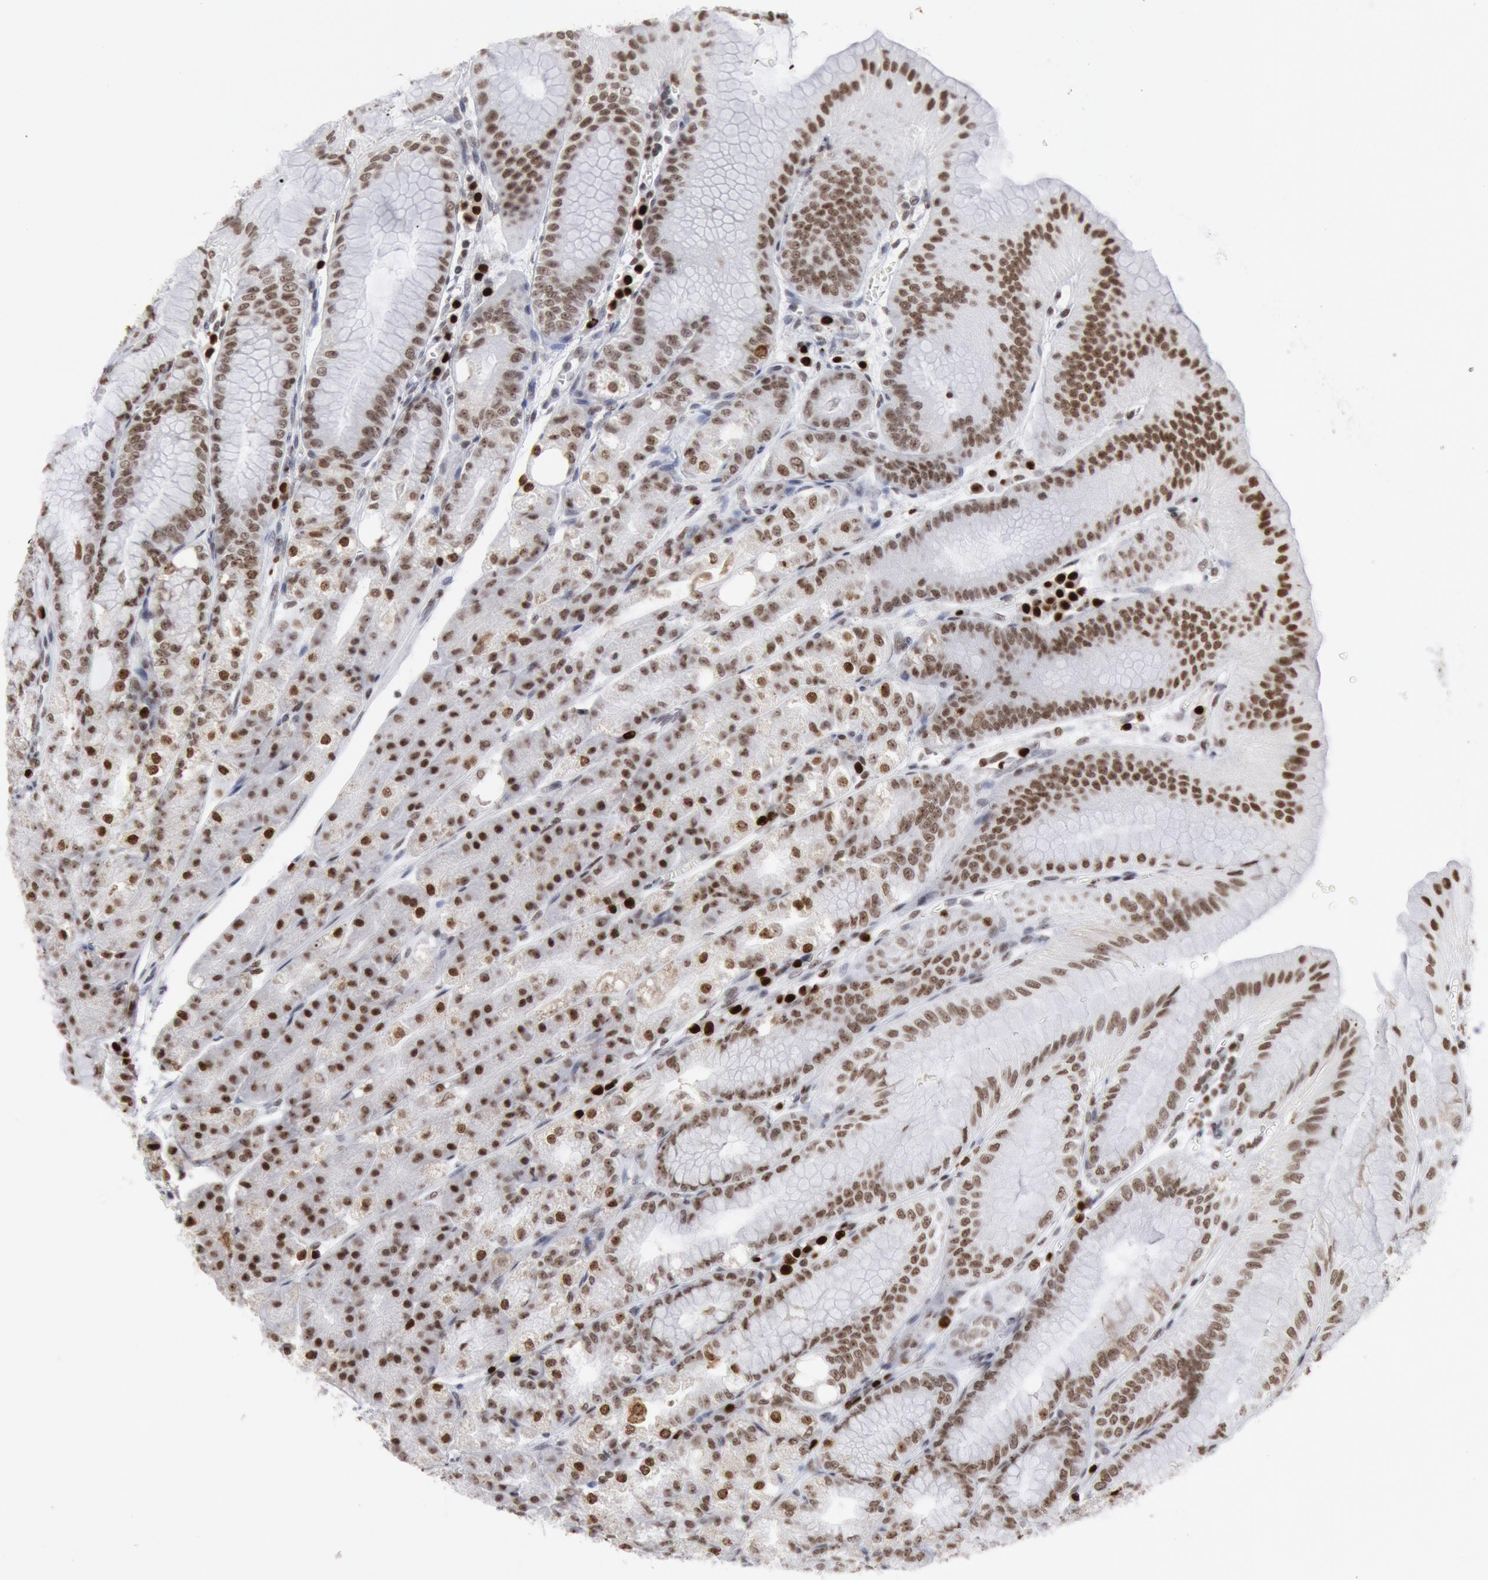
{"staining": {"intensity": "moderate", "quantity": ">75%", "location": "nuclear"}, "tissue": "stomach", "cell_type": "Glandular cells", "image_type": "normal", "snomed": [{"axis": "morphology", "description": "Normal tissue, NOS"}, {"axis": "topography", "description": "Stomach, lower"}], "caption": "Protein analysis of benign stomach demonstrates moderate nuclear staining in about >75% of glandular cells.", "gene": "SUB1", "patient": {"sex": "male", "age": 71}}